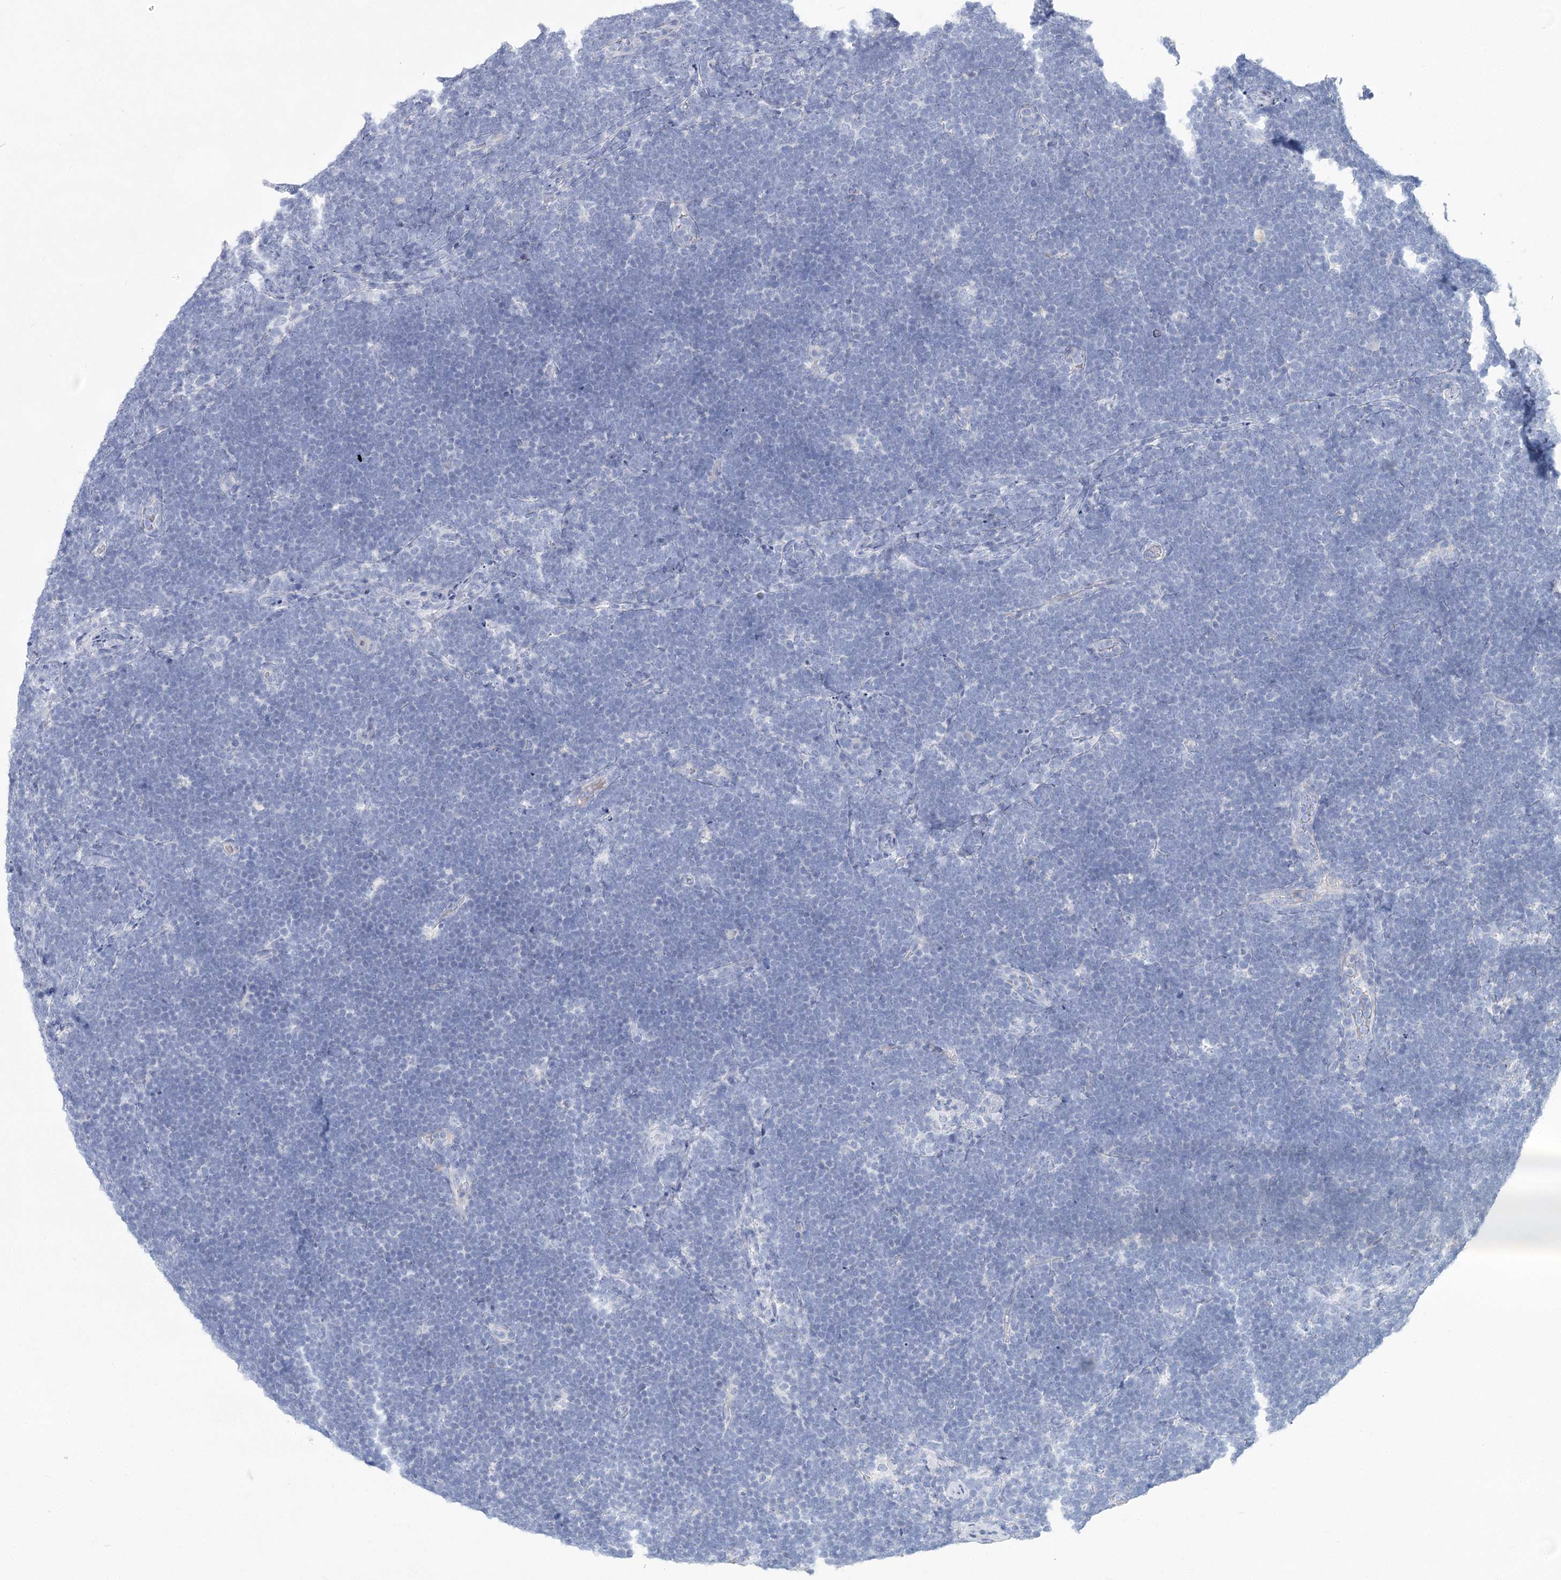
{"staining": {"intensity": "negative", "quantity": "none", "location": "none"}, "tissue": "lymphoma", "cell_type": "Tumor cells", "image_type": "cancer", "snomed": [{"axis": "morphology", "description": "Malignant lymphoma, non-Hodgkin's type, High grade"}, {"axis": "topography", "description": "Lymph node"}], "caption": "Malignant lymphoma, non-Hodgkin's type (high-grade) was stained to show a protein in brown. There is no significant positivity in tumor cells.", "gene": "WDR74", "patient": {"sex": "male", "age": 13}}